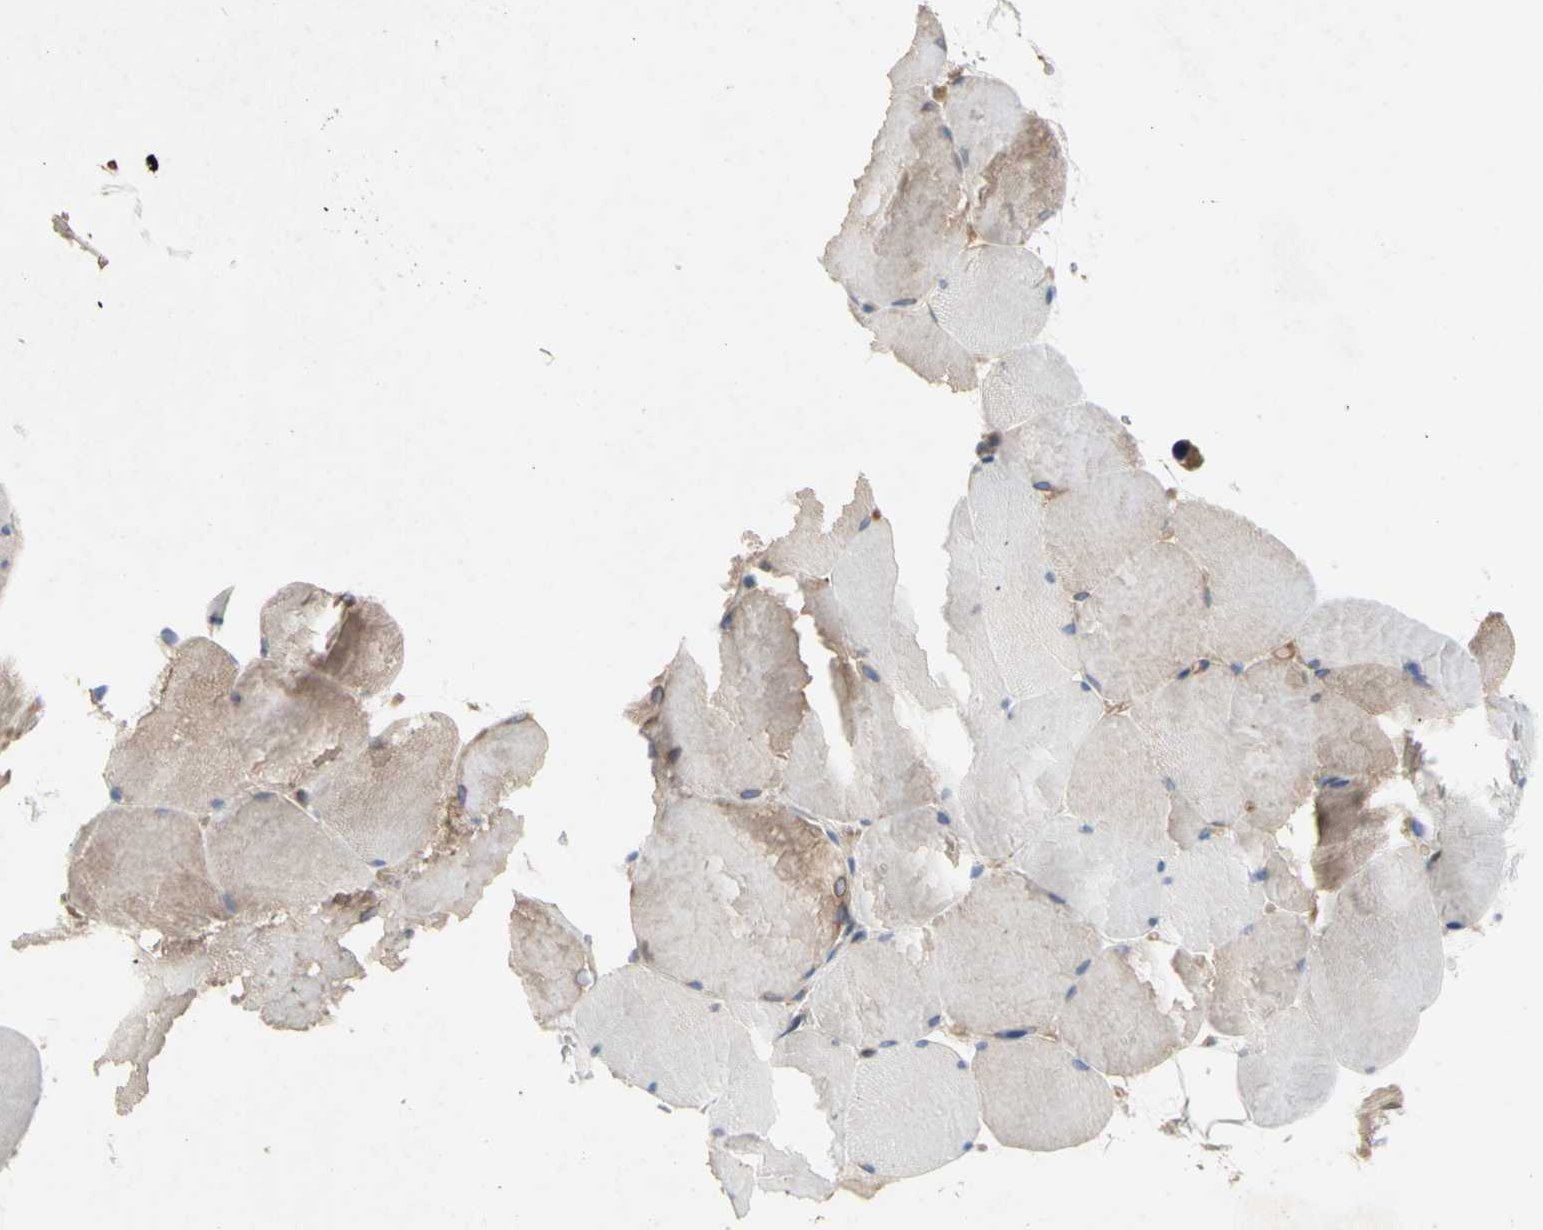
{"staining": {"intensity": "weak", "quantity": ">75%", "location": "cytoplasmic/membranous"}, "tissue": "skeletal muscle", "cell_type": "Myocytes", "image_type": "normal", "snomed": [{"axis": "morphology", "description": "Normal tissue, NOS"}, {"axis": "topography", "description": "Skin"}, {"axis": "topography", "description": "Skeletal muscle"}], "caption": "Human skeletal muscle stained with a protein marker displays weak staining in myocytes.", "gene": "KLC1", "patient": {"sex": "male", "age": 83}}